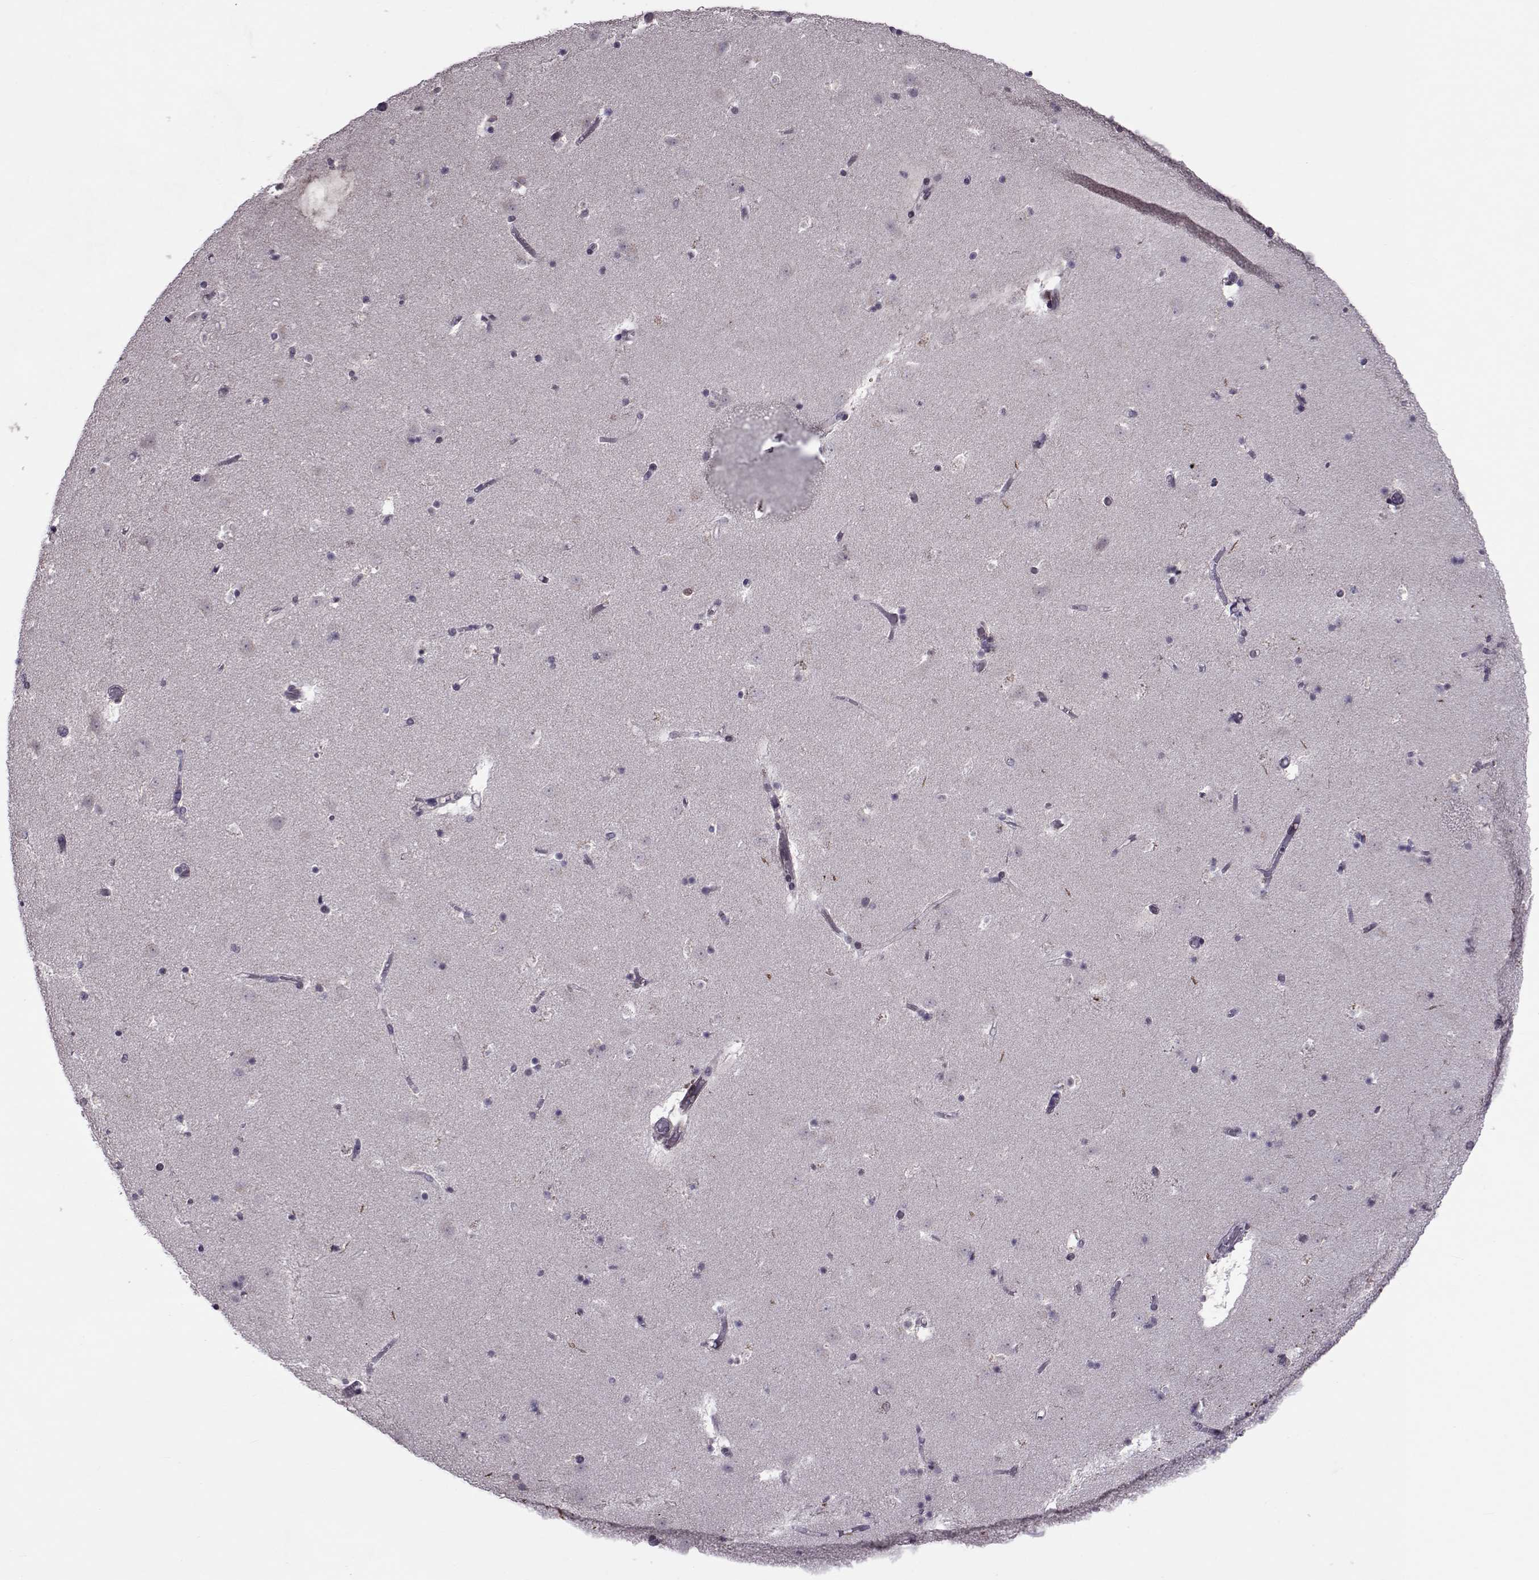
{"staining": {"intensity": "weak", "quantity": "<25%", "location": "cytoplasmic/membranous"}, "tissue": "caudate", "cell_type": "Glial cells", "image_type": "normal", "snomed": [{"axis": "morphology", "description": "Normal tissue, NOS"}, {"axis": "topography", "description": "Lateral ventricle wall"}], "caption": "Immunohistochemistry image of benign caudate stained for a protein (brown), which reveals no staining in glial cells. Nuclei are stained in blue.", "gene": "CDK4", "patient": {"sex": "female", "age": 42}}